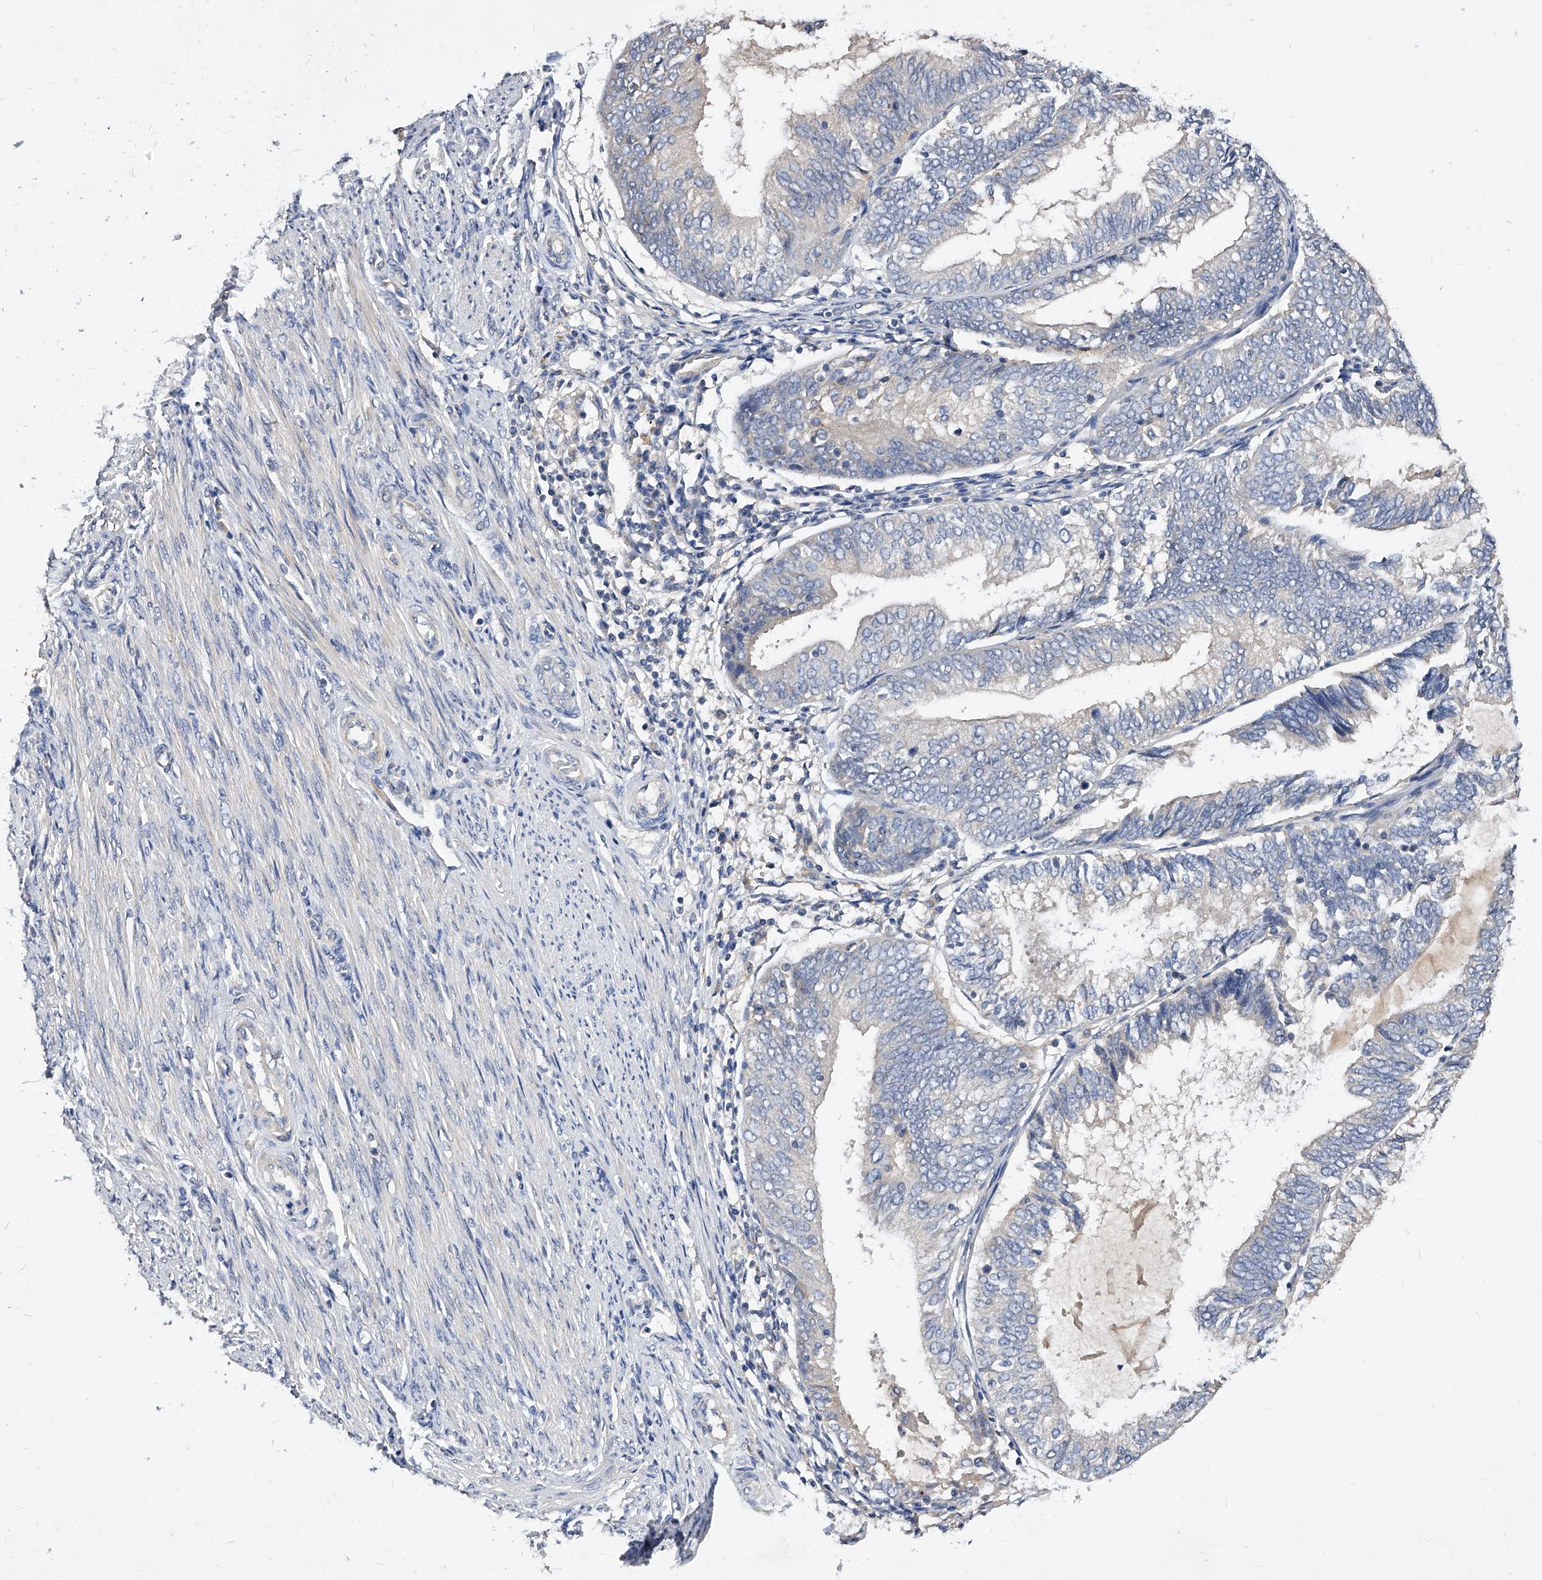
{"staining": {"intensity": "negative", "quantity": "none", "location": "none"}, "tissue": "endometrial cancer", "cell_type": "Tumor cells", "image_type": "cancer", "snomed": [{"axis": "morphology", "description": "Adenocarcinoma, NOS"}, {"axis": "topography", "description": "Endometrium"}], "caption": "Immunohistochemistry (IHC) histopathology image of human adenocarcinoma (endometrial) stained for a protein (brown), which reveals no expression in tumor cells. Nuclei are stained in blue.", "gene": "ARL4C", "patient": {"sex": "female", "age": 81}}